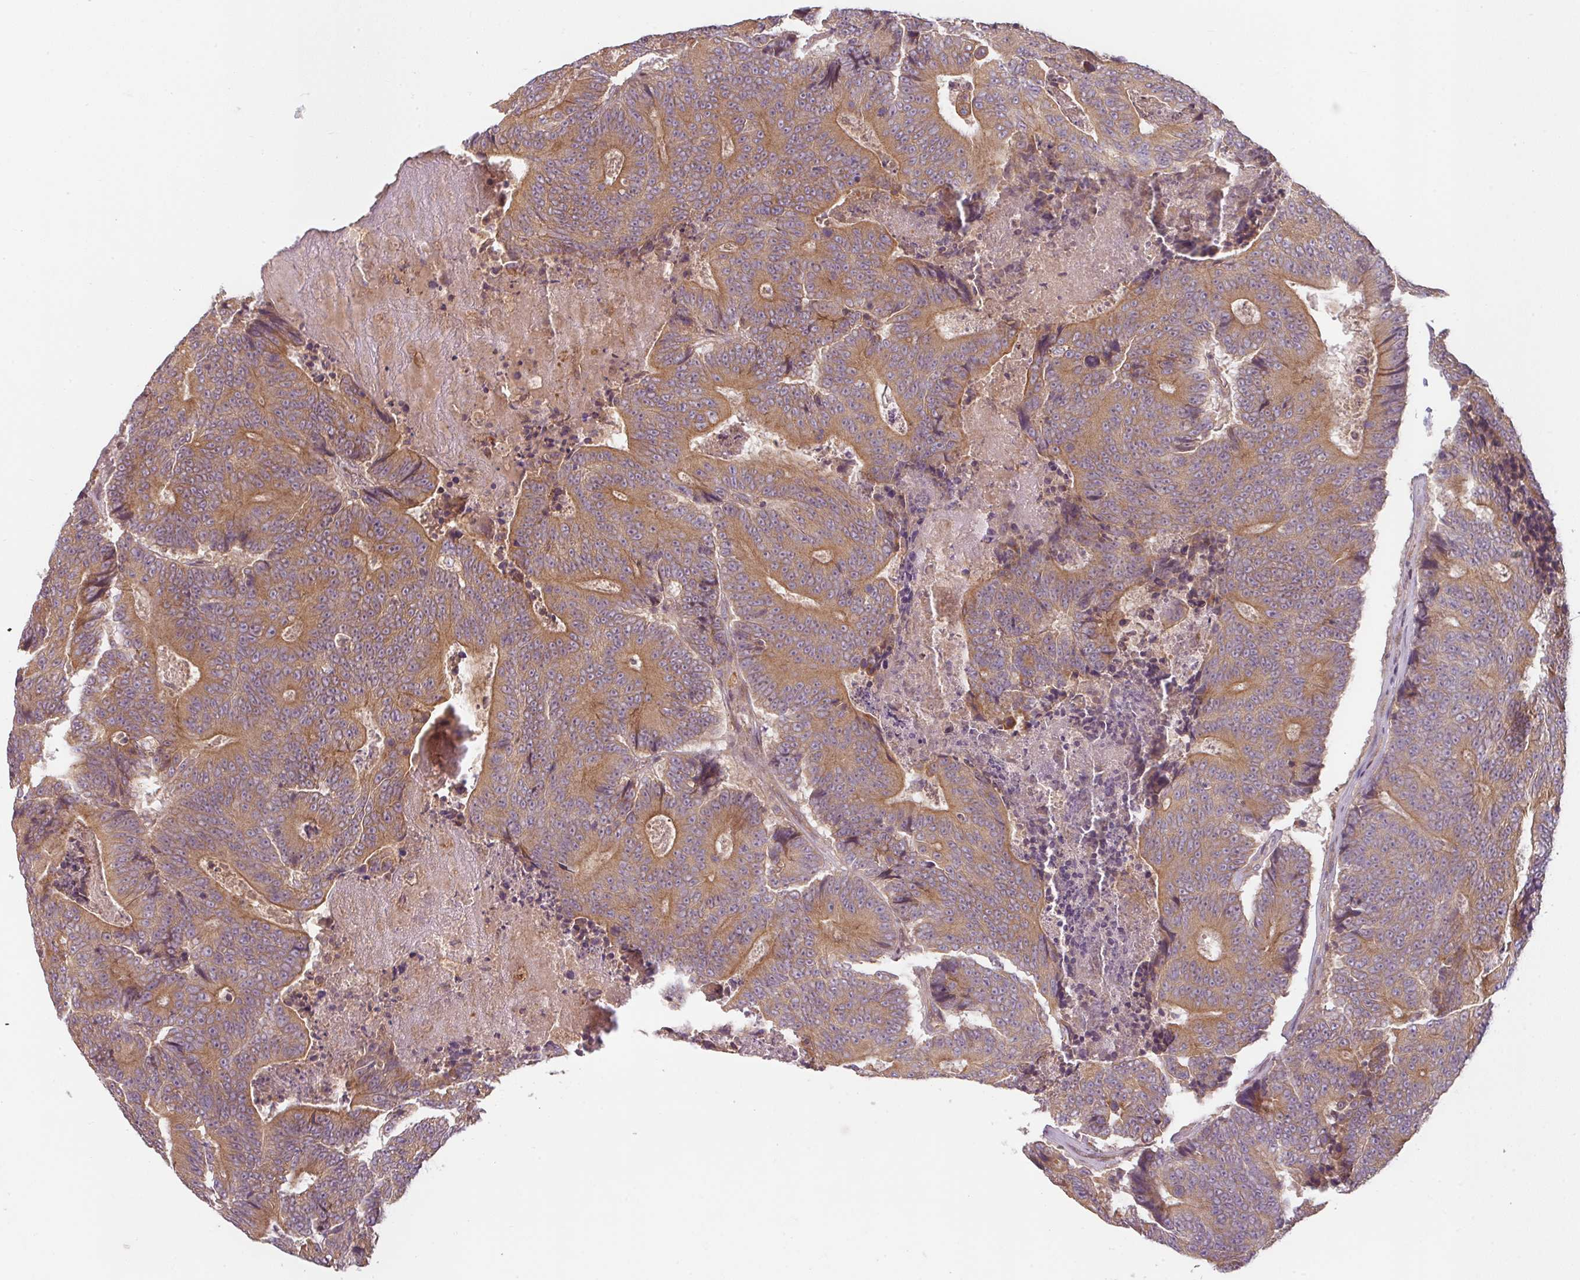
{"staining": {"intensity": "moderate", "quantity": ">75%", "location": "cytoplasmic/membranous"}, "tissue": "colorectal cancer", "cell_type": "Tumor cells", "image_type": "cancer", "snomed": [{"axis": "morphology", "description": "Adenocarcinoma, NOS"}, {"axis": "topography", "description": "Colon"}], "caption": "Human adenocarcinoma (colorectal) stained with a brown dye reveals moderate cytoplasmic/membranous positive staining in approximately >75% of tumor cells.", "gene": "RNF31", "patient": {"sex": "male", "age": 83}}